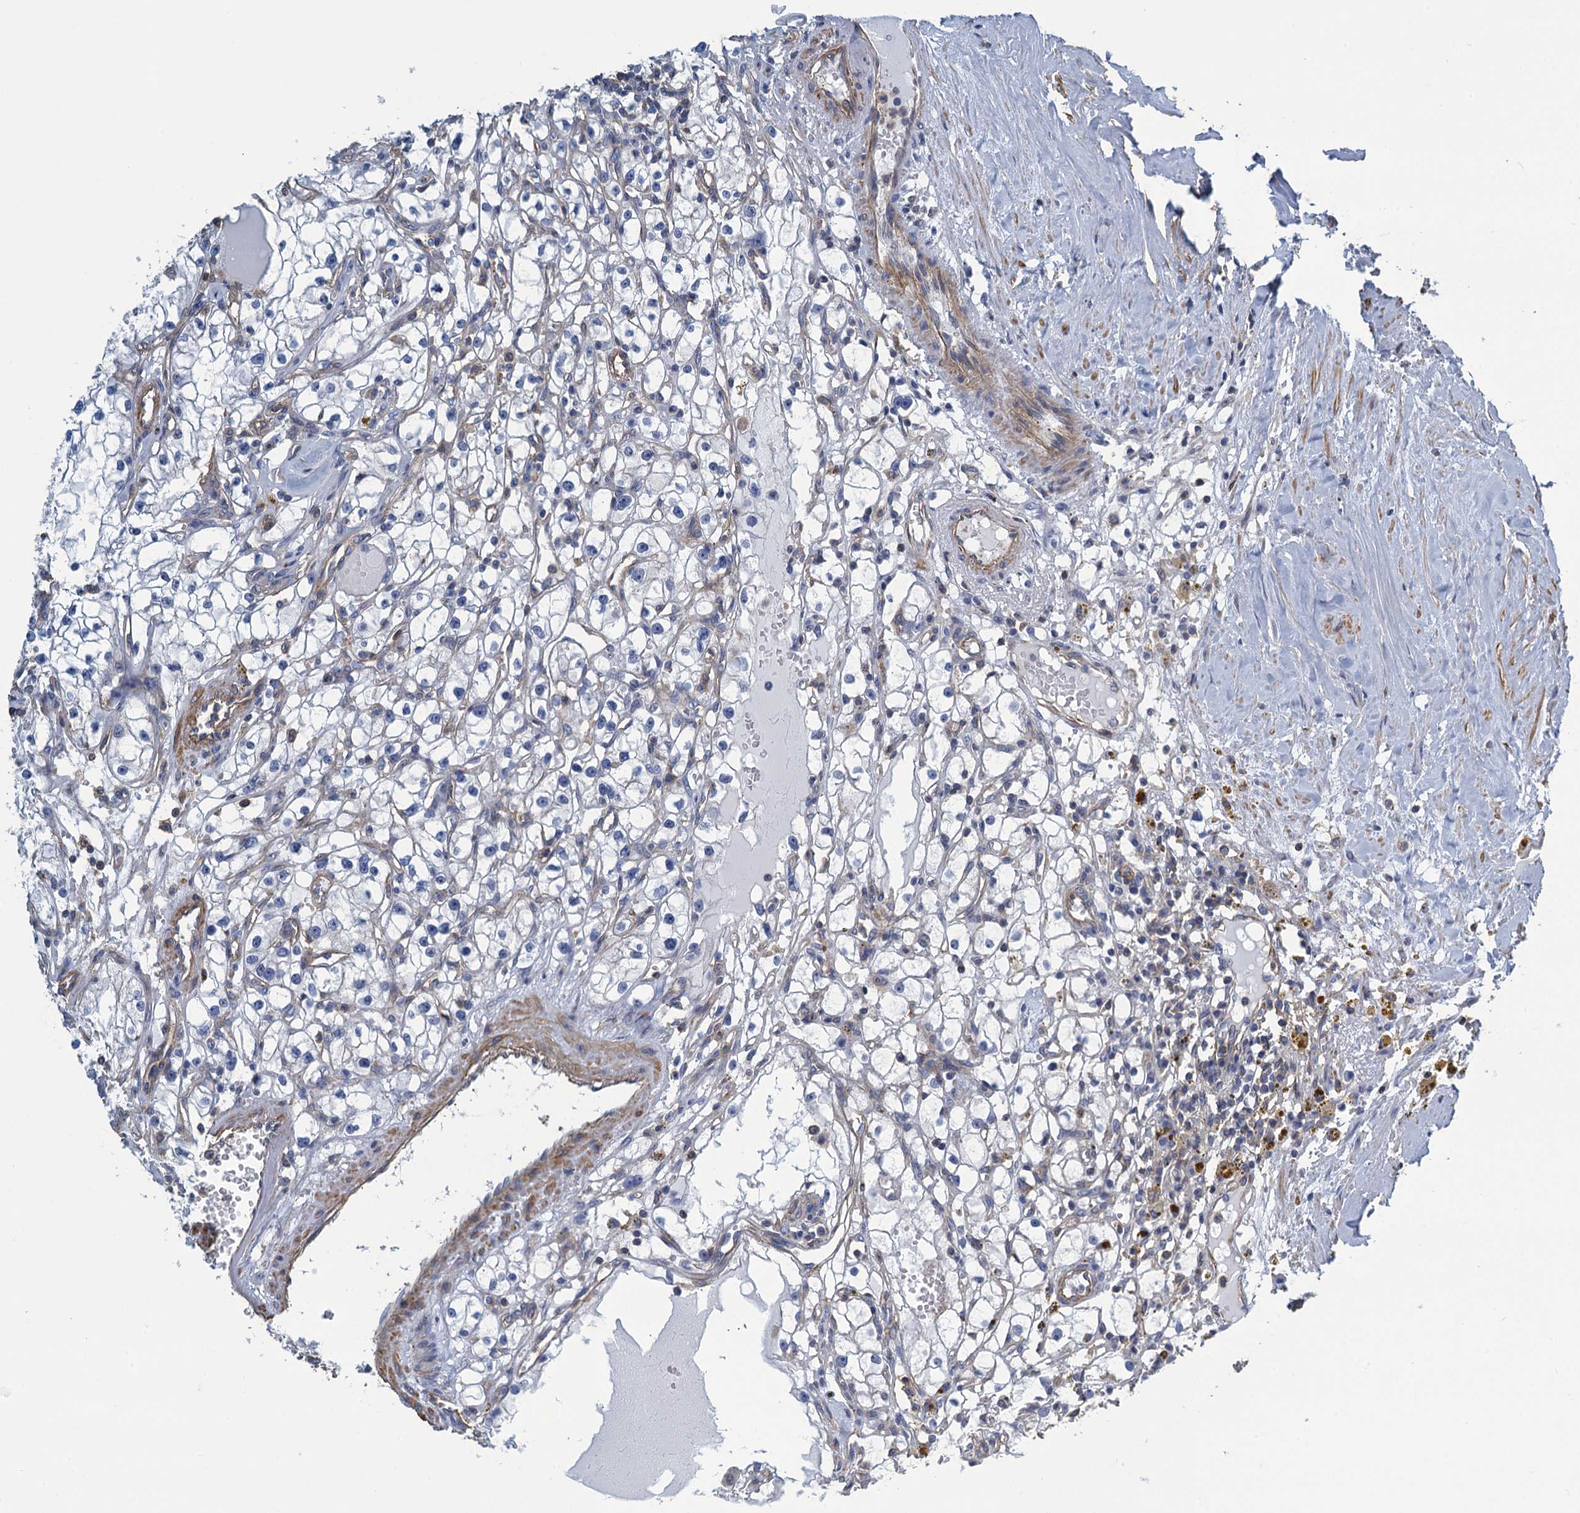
{"staining": {"intensity": "negative", "quantity": "none", "location": "none"}, "tissue": "renal cancer", "cell_type": "Tumor cells", "image_type": "cancer", "snomed": [{"axis": "morphology", "description": "Adenocarcinoma, NOS"}, {"axis": "topography", "description": "Kidney"}], "caption": "This image is of renal cancer stained with immunohistochemistry (IHC) to label a protein in brown with the nuclei are counter-stained blue. There is no expression in tumor cells. (DAB immunohistochemistry (IHC), high magnification).", "gene": "PROSER2", "patient": {"sex": "male", "age": 56}}